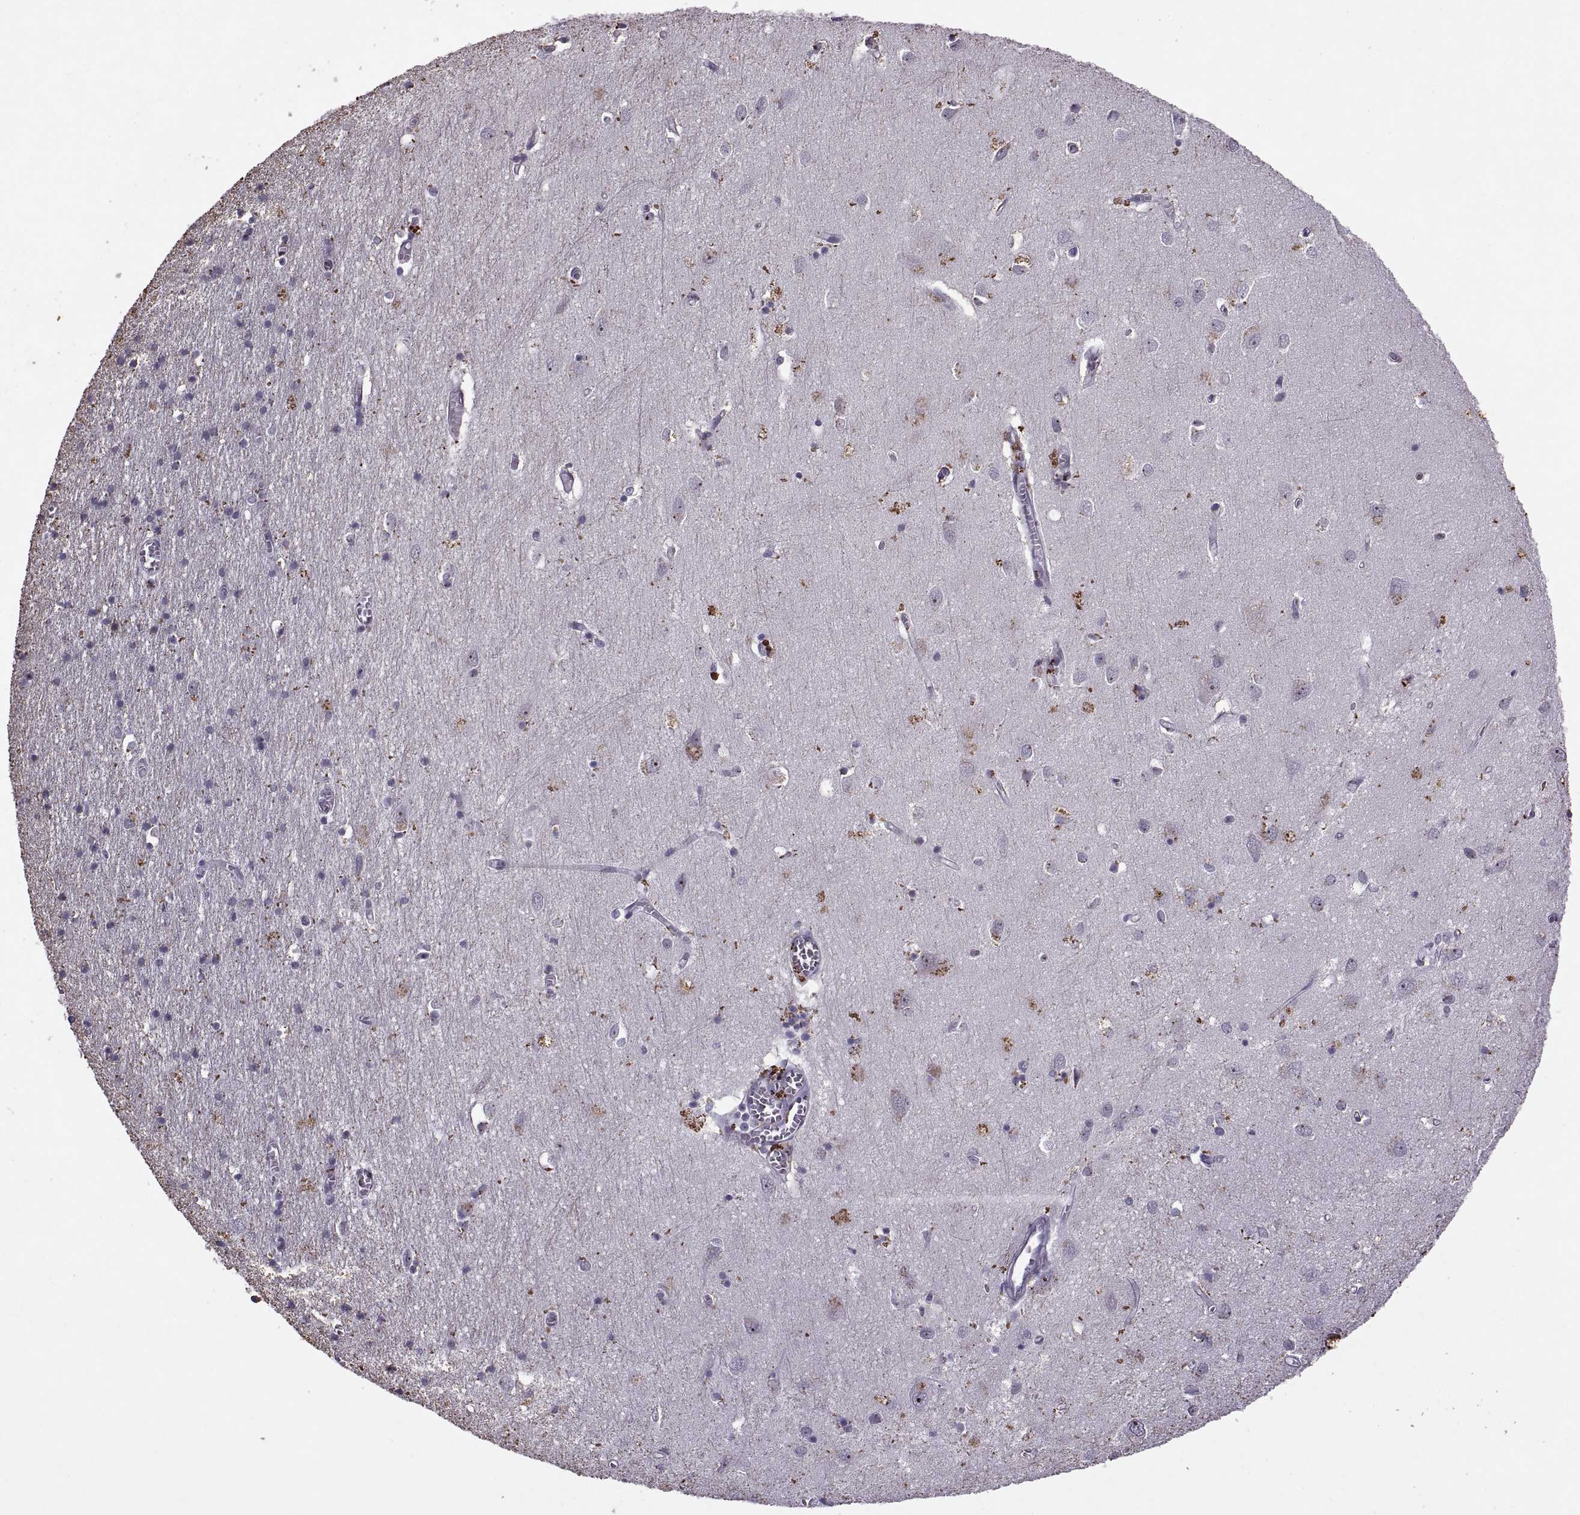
{"staining": {"intensity": "negative", "quantity": "none", "location": "none"}, "tissue": "cerebral cortex", "cell_type": "Endothelial cells", "image_type": "normal", "snomed": [{"axis": "morphology", "description": "Normal tissue, NOS"}, {"axis": "topography", "description": "Cerebral cortex"}], "caption": "The immunohistochemistry histopathology image has no significant staining in endothelial cells of cerebral cortex.", "gene": "SINHCAF", "patient": {"sex": "male", "age": 70}}